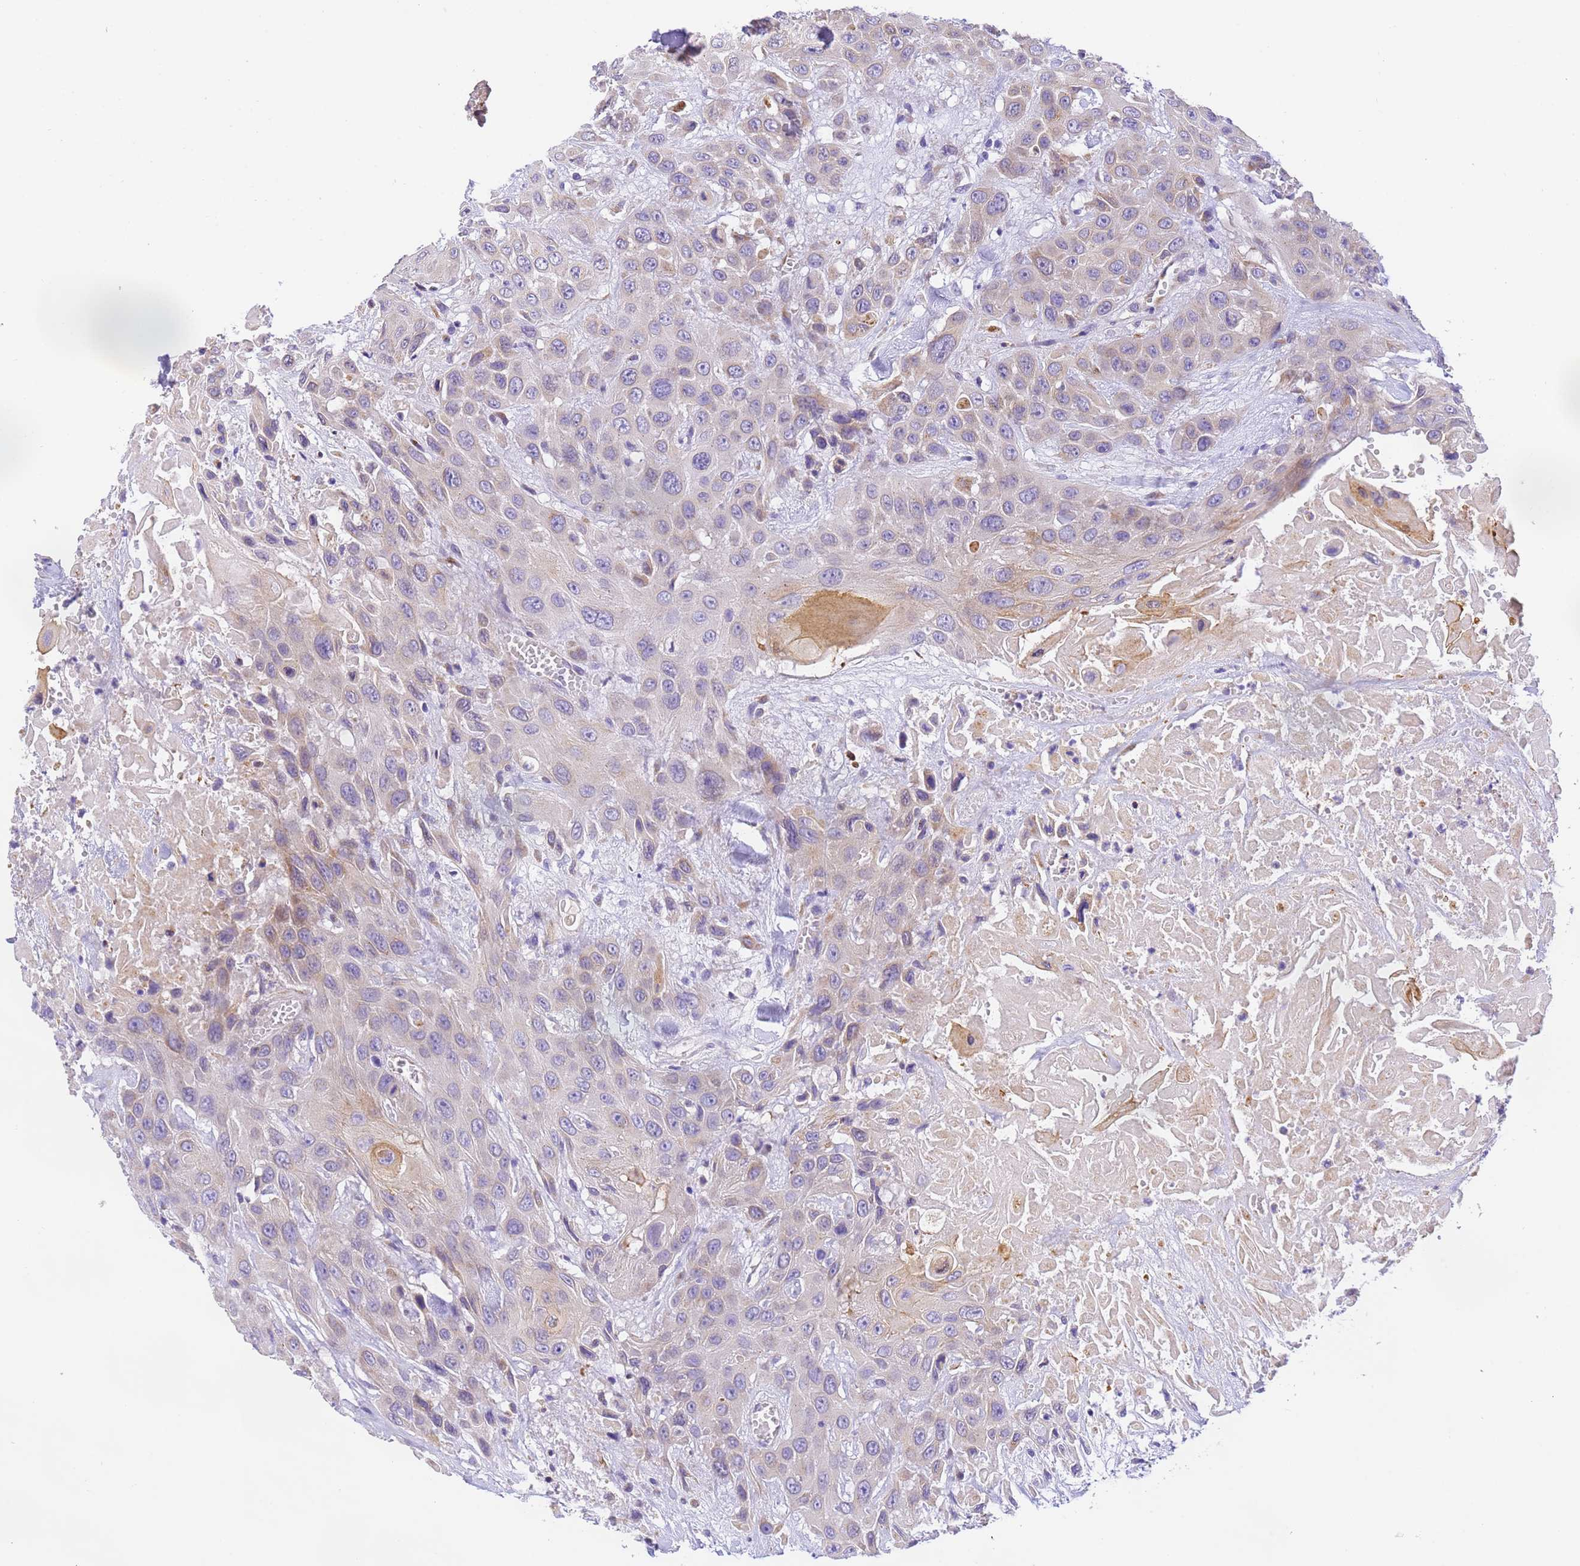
{"staining": {"intensity": "weak", "quantity": "<25%", "location": "cytoplasmic/membranous"}, "tissue": "head and neck cancer", "cell_type": "Tumor cells", "image_type": "cancer", "snomed": [{"axis": "morphology", "description": "Squamous cell carcinoma, NOS"}, {"axis": "topography", "description": "Head-Neck"}], "caption": "This is an IHC photomicrograph of head and neck cancer (squamous cell carcinoma). There is no expression in tumor cells.", "gene": "RHBDD3", "patient": {"sex": "male", "age": 81}}